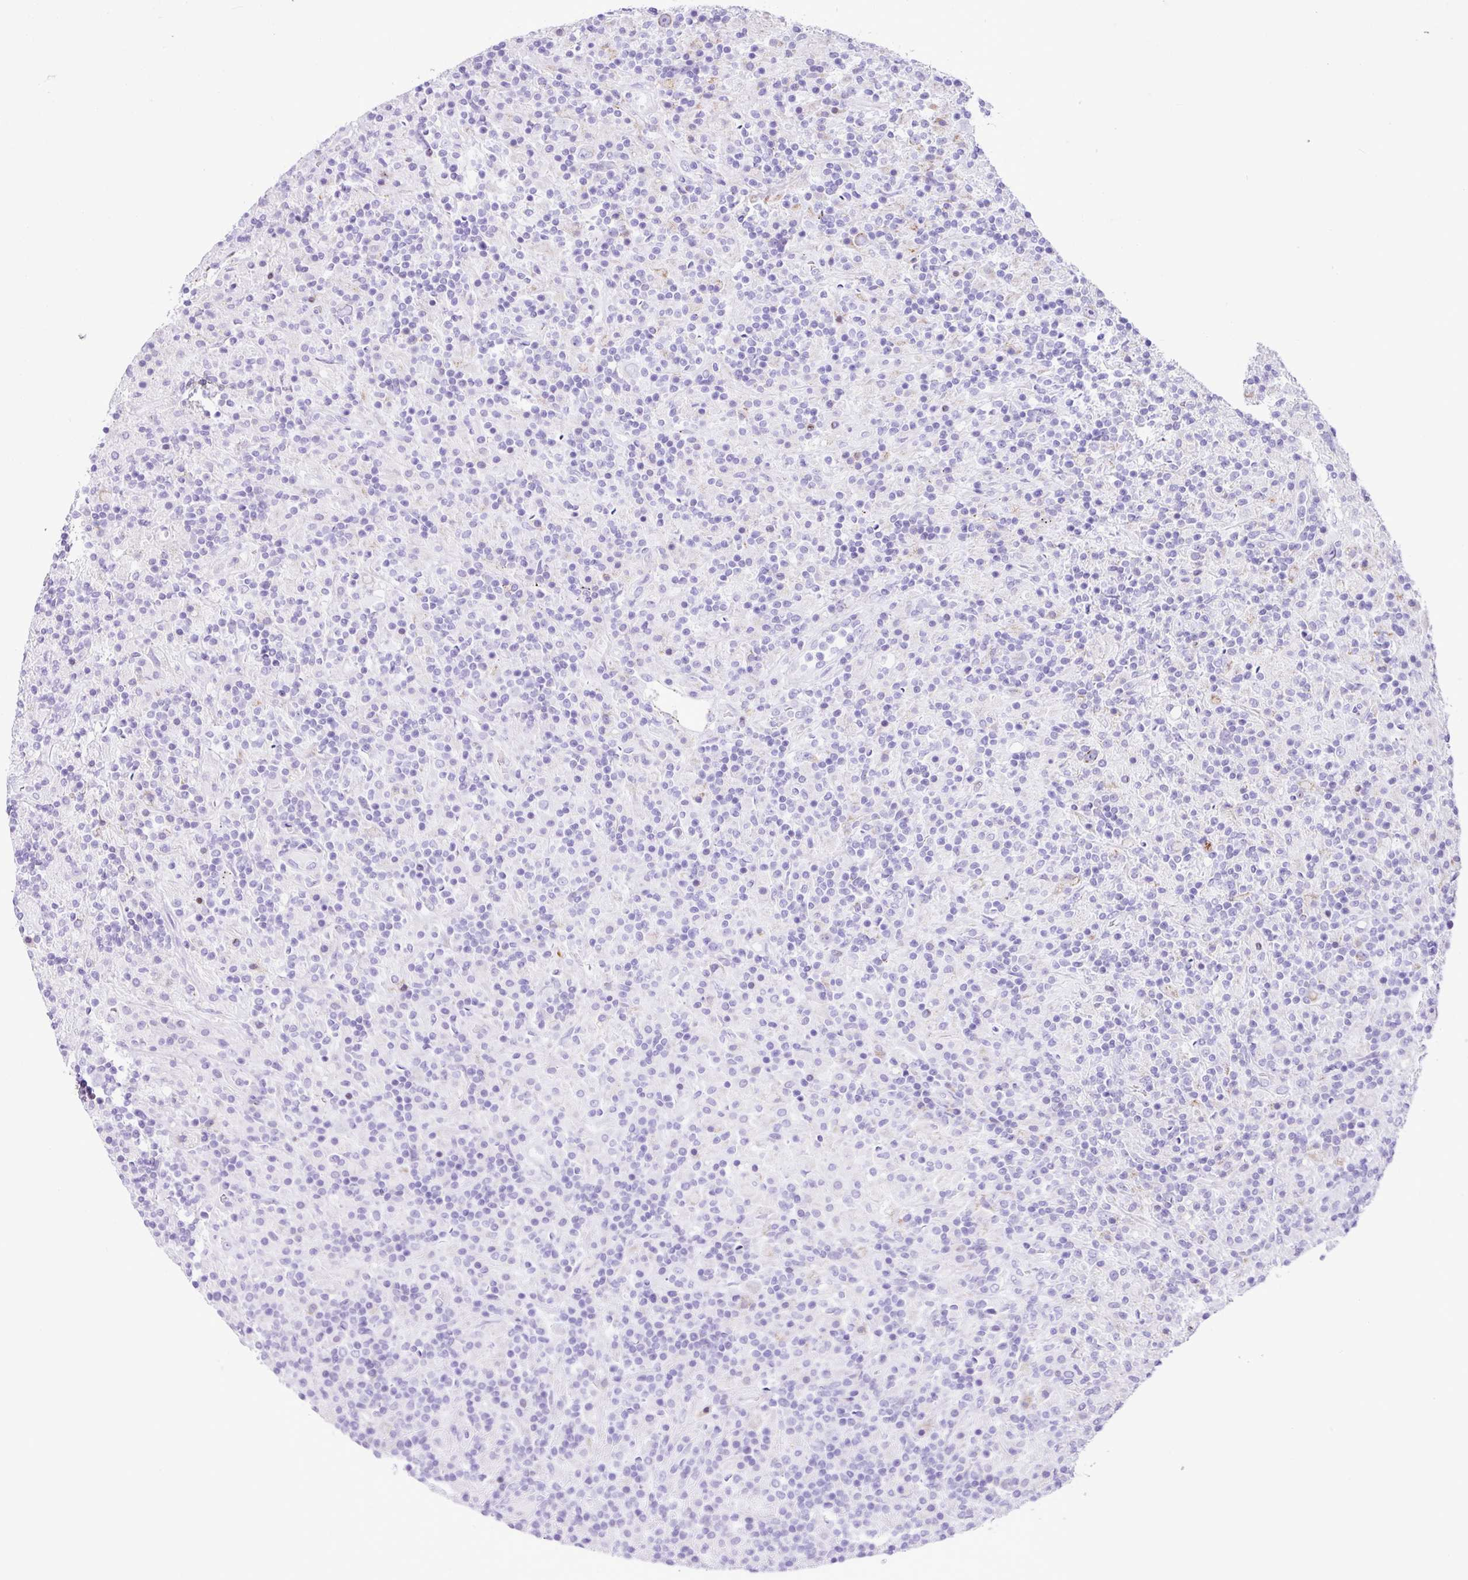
{"staining": {"intensity": "negative", "quantity": "none", "location": "none"}, "tissue": "lymphoma", "cell_type": "Tumor cells", "image_type": "cancer", "snomed": [{"axis": "morphology", "description": "Hodgkin's disease, NOS"}, {"axis": "topography", "description": "Lymph node"}], "caption": "Human Hodgkin's disease stained for a protein using immunohistochemistry displays no staining in tumor cells.", "gene": "RCAN2", "patient": {"sex": "male", "age": 70}}